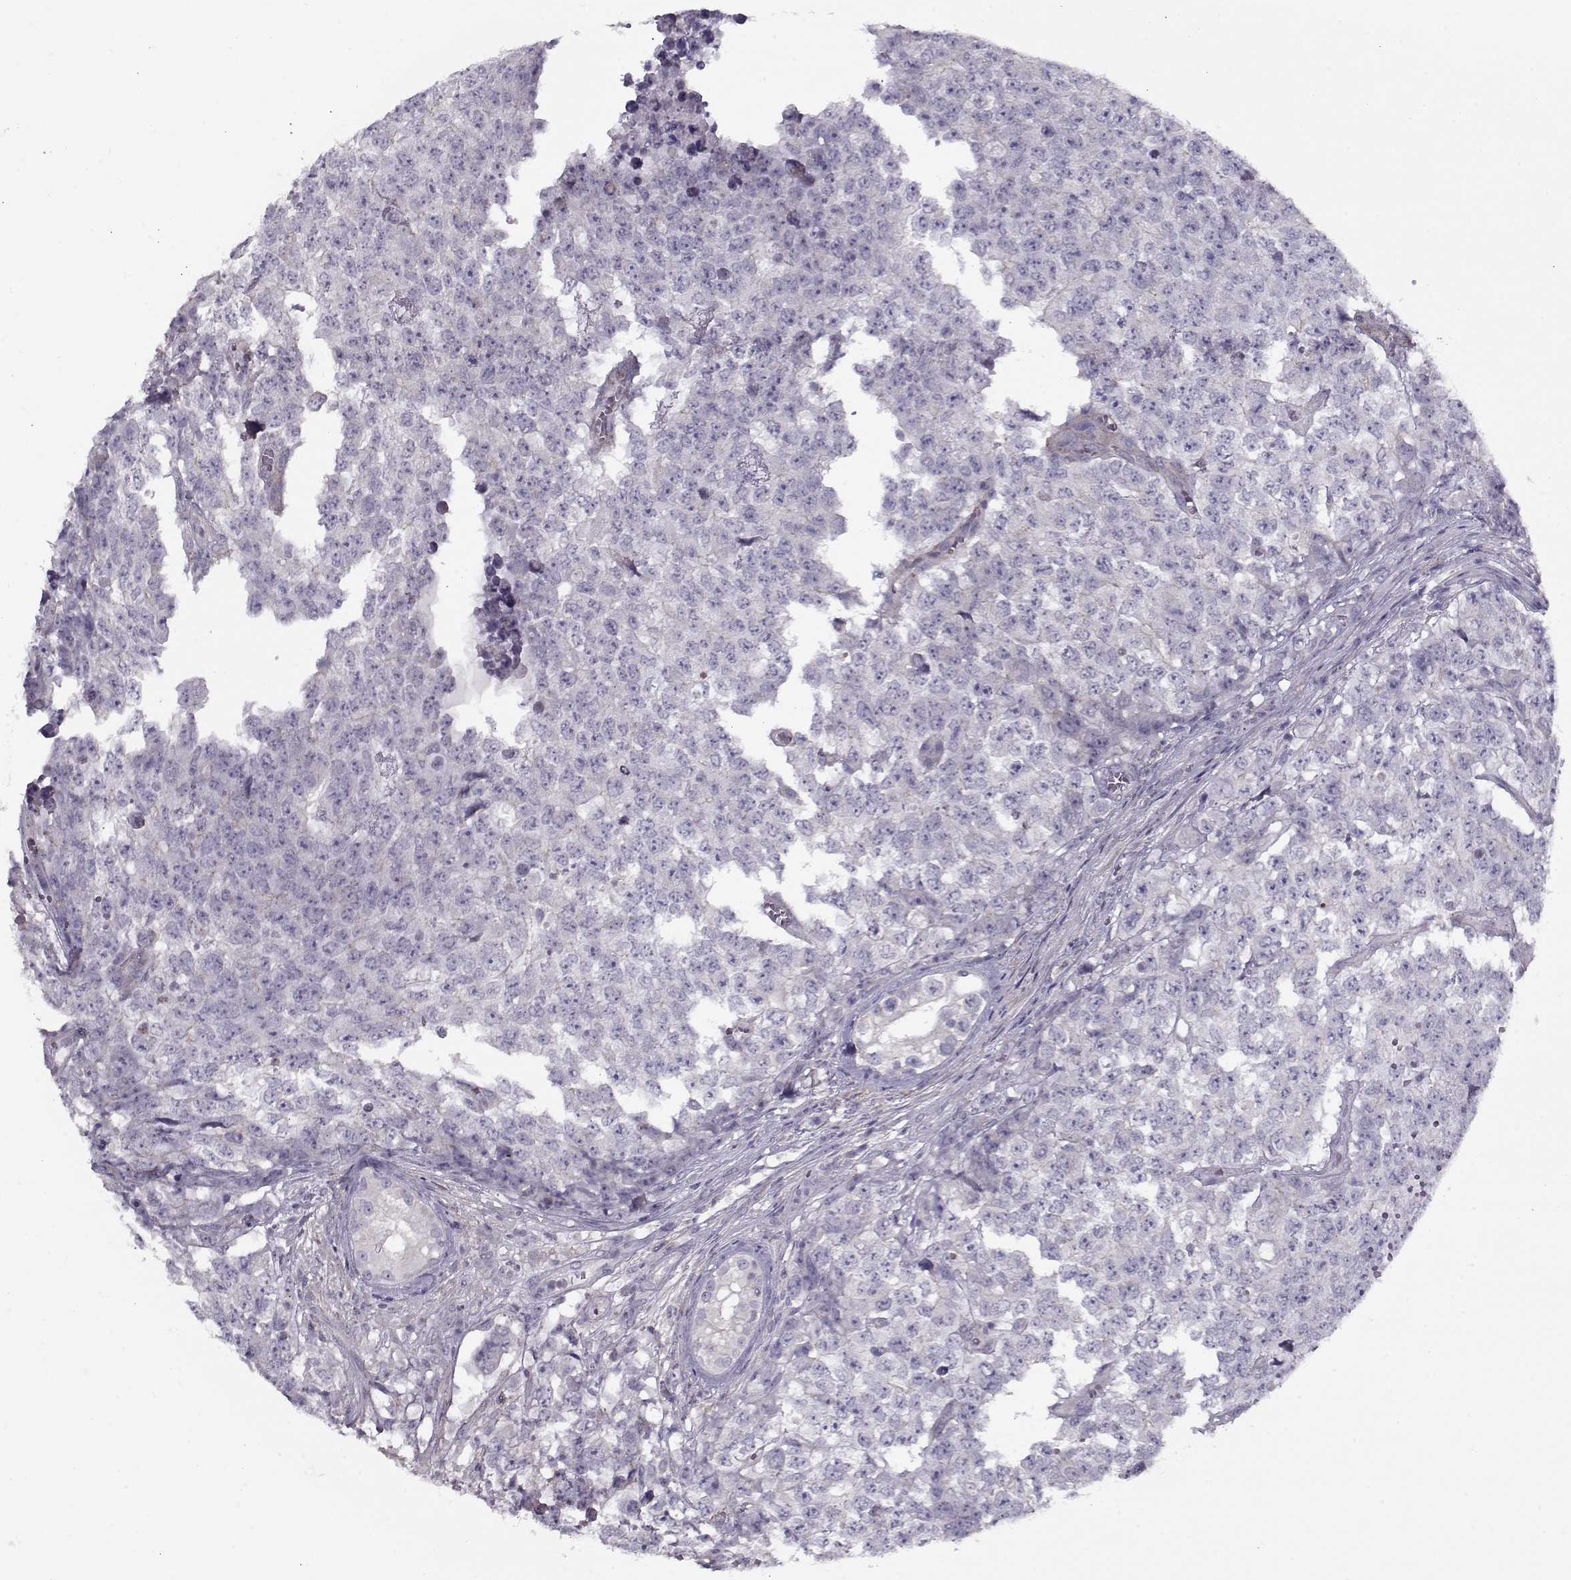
{"staining": {"intensity": "negative", "quantity": "none", "location": "none"}, "tissue": "testis cancer", "cell_type": "Tumor cells", "image_type": "cancer", "snomed": [{"axis": "morphology", "description": "Carcinoma, Embryonal, NOS"}, {"axis": "topography", "description": "Testis"}], "caption": "Image shows no significant protein positivity in tumor cells of testis embryonal carcinoma.", "gene": "PP2D1", "patient": {"sex": "male", "age": 23}}